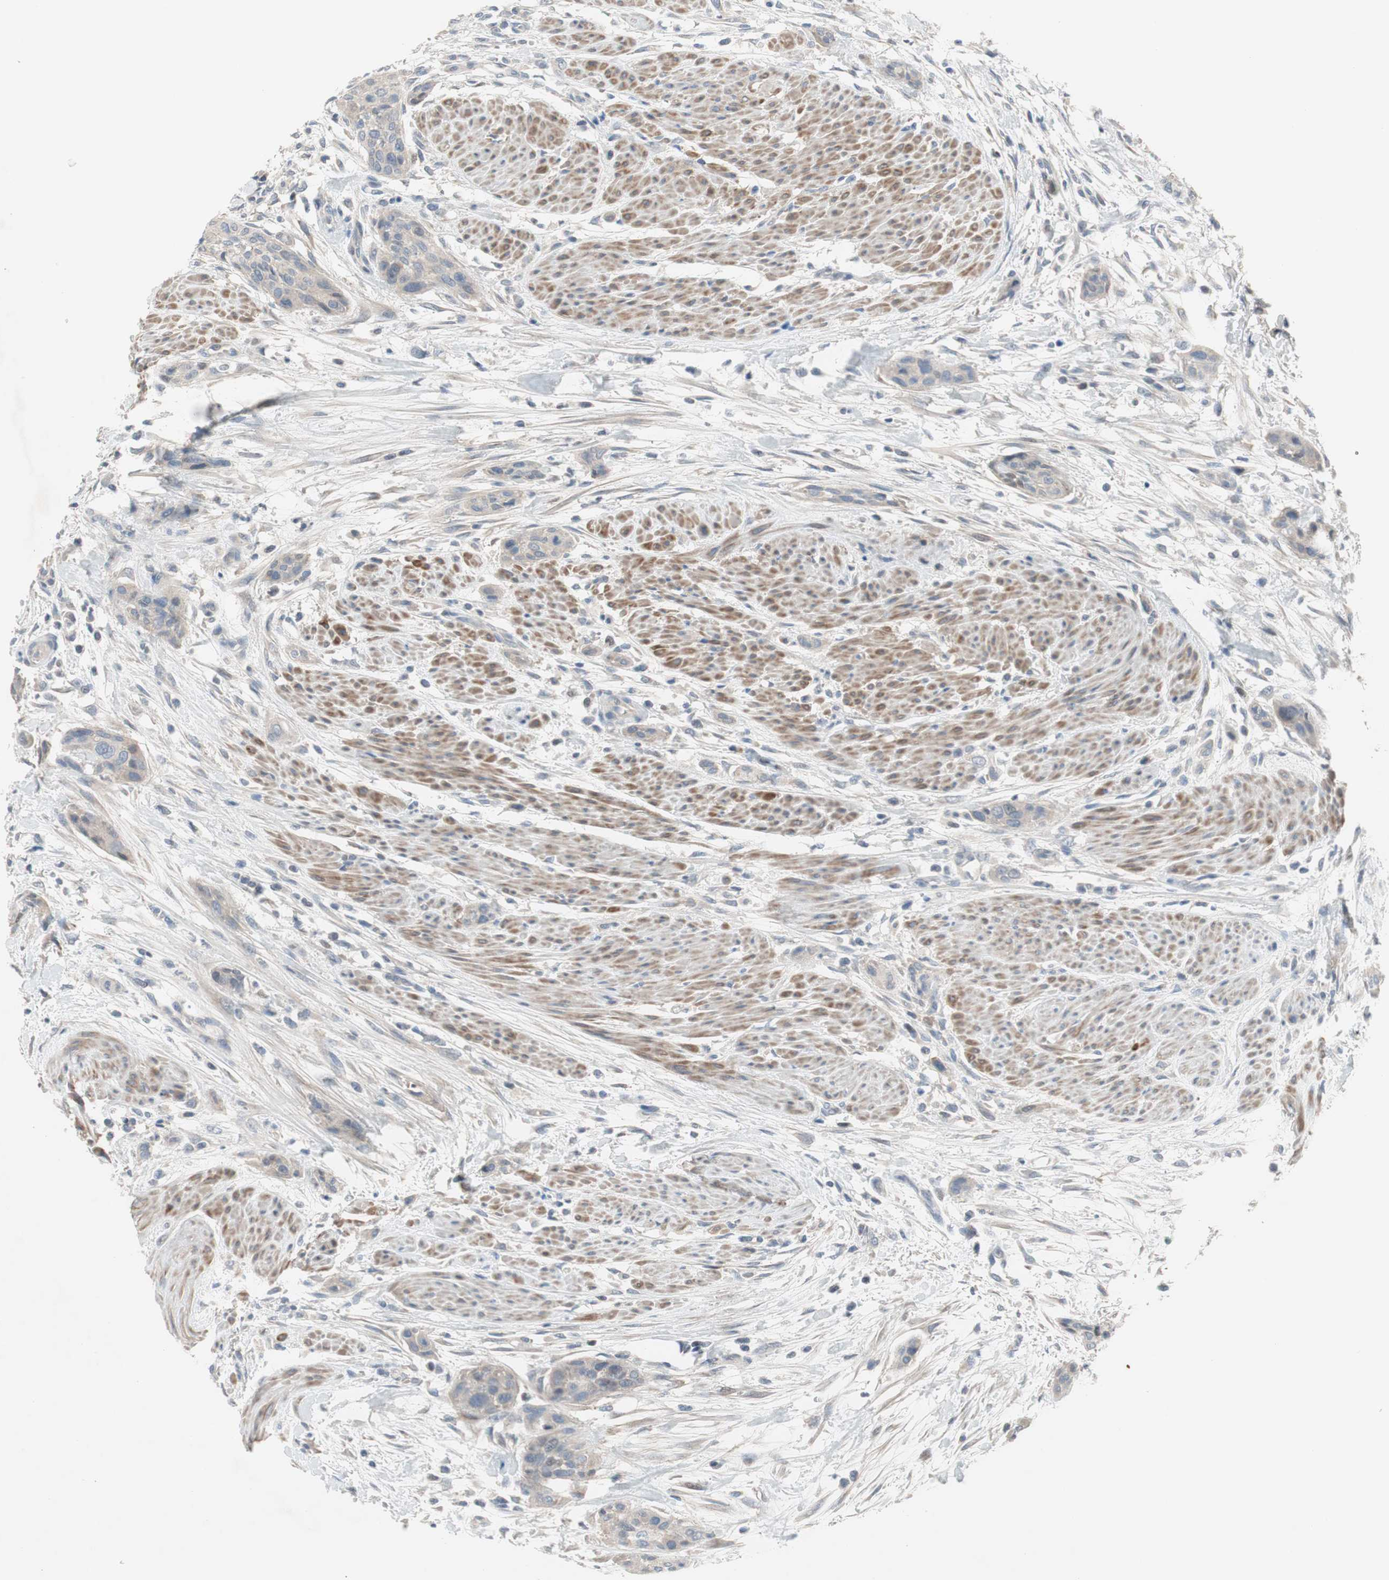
{"staining": {"intensity": "negative", "quantity": "none", "location": "none"}, "tissue": "urothelial cancer", "cell_type": "Tumor cells", "image_type": "cancer", "snomed": [{"axis": "morphology", "description": "Urothelial carcinoma, High grade"}, {"axis": "topography", "description": "Urinary bladder"}], "caption": "Immunohistochemical staining of human urothelial cancer shows no significant positivity in tumor cells. (DAB immunohistochemistry visualized using brightfield microscopy, high magnification).", "gene": "TACR3", "patient": {"sex": "male", "age": 35}}